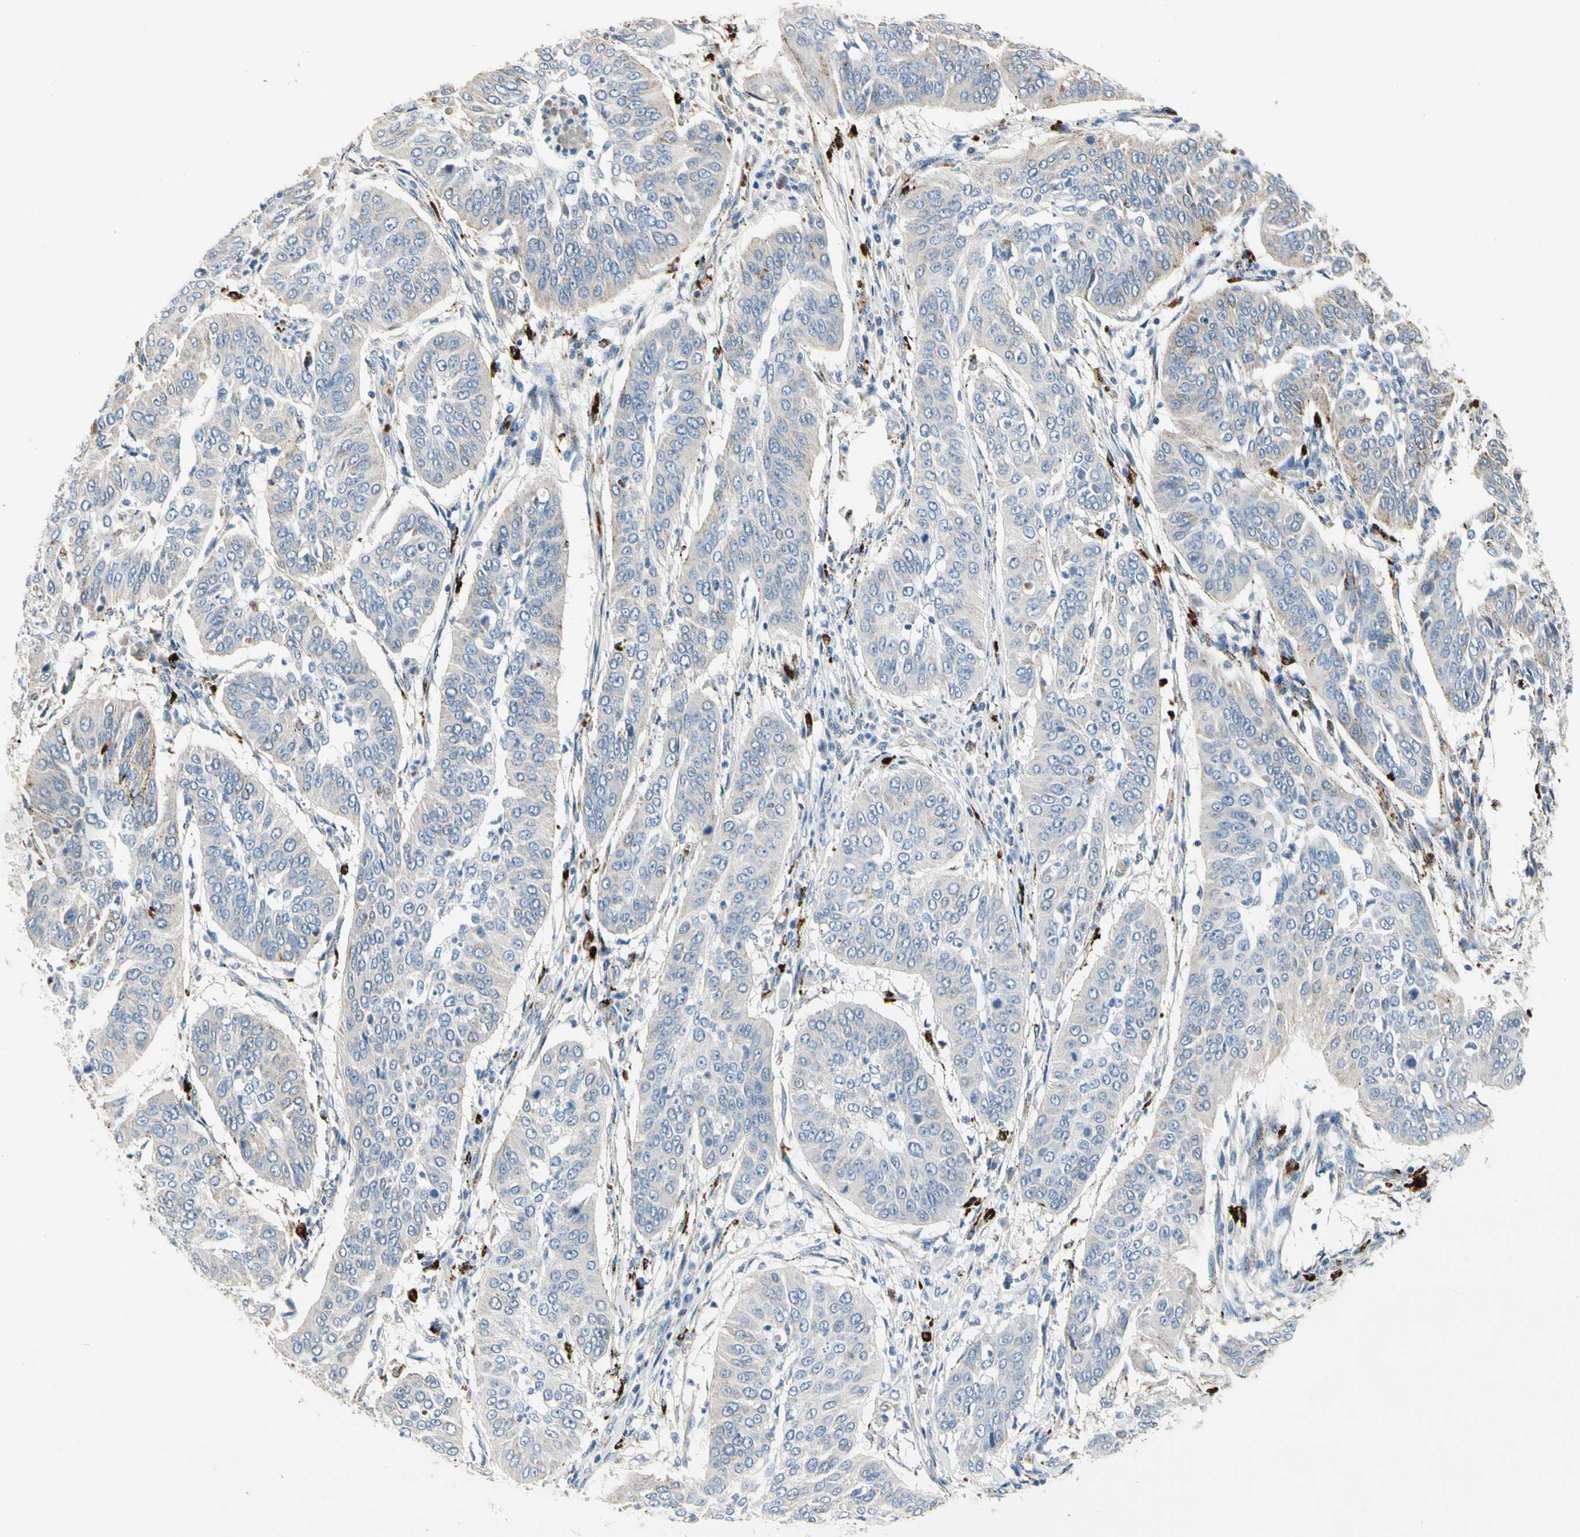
{"staining": {"intensity": "weak", "quantity": "<25%", "location": "cytoplasmic/membranous"}, "tissue": "cervical cancer", "cell_type": "Tumor cells", "image_type": "cancer", "snomed": [{"axis": "morphology", "description": "Normal tissue, NOS"}, {"axis": "morphology", "description": "Squamous cell carcinoma, NOS"}, {"axis": "topography", "description": "Cervix"}], "caption": "A photomicrograph of squamous cell carcinoma (cervical) stained for a protein demonstrates no brown staining in tumor cells. (DAB (3,3'-diaminobenzidine) immunohistochemistry visualized using brightfield microscopy, high magnification).", "gene": "RETSAT", "patient": {"sex": "female", "age": 39}}